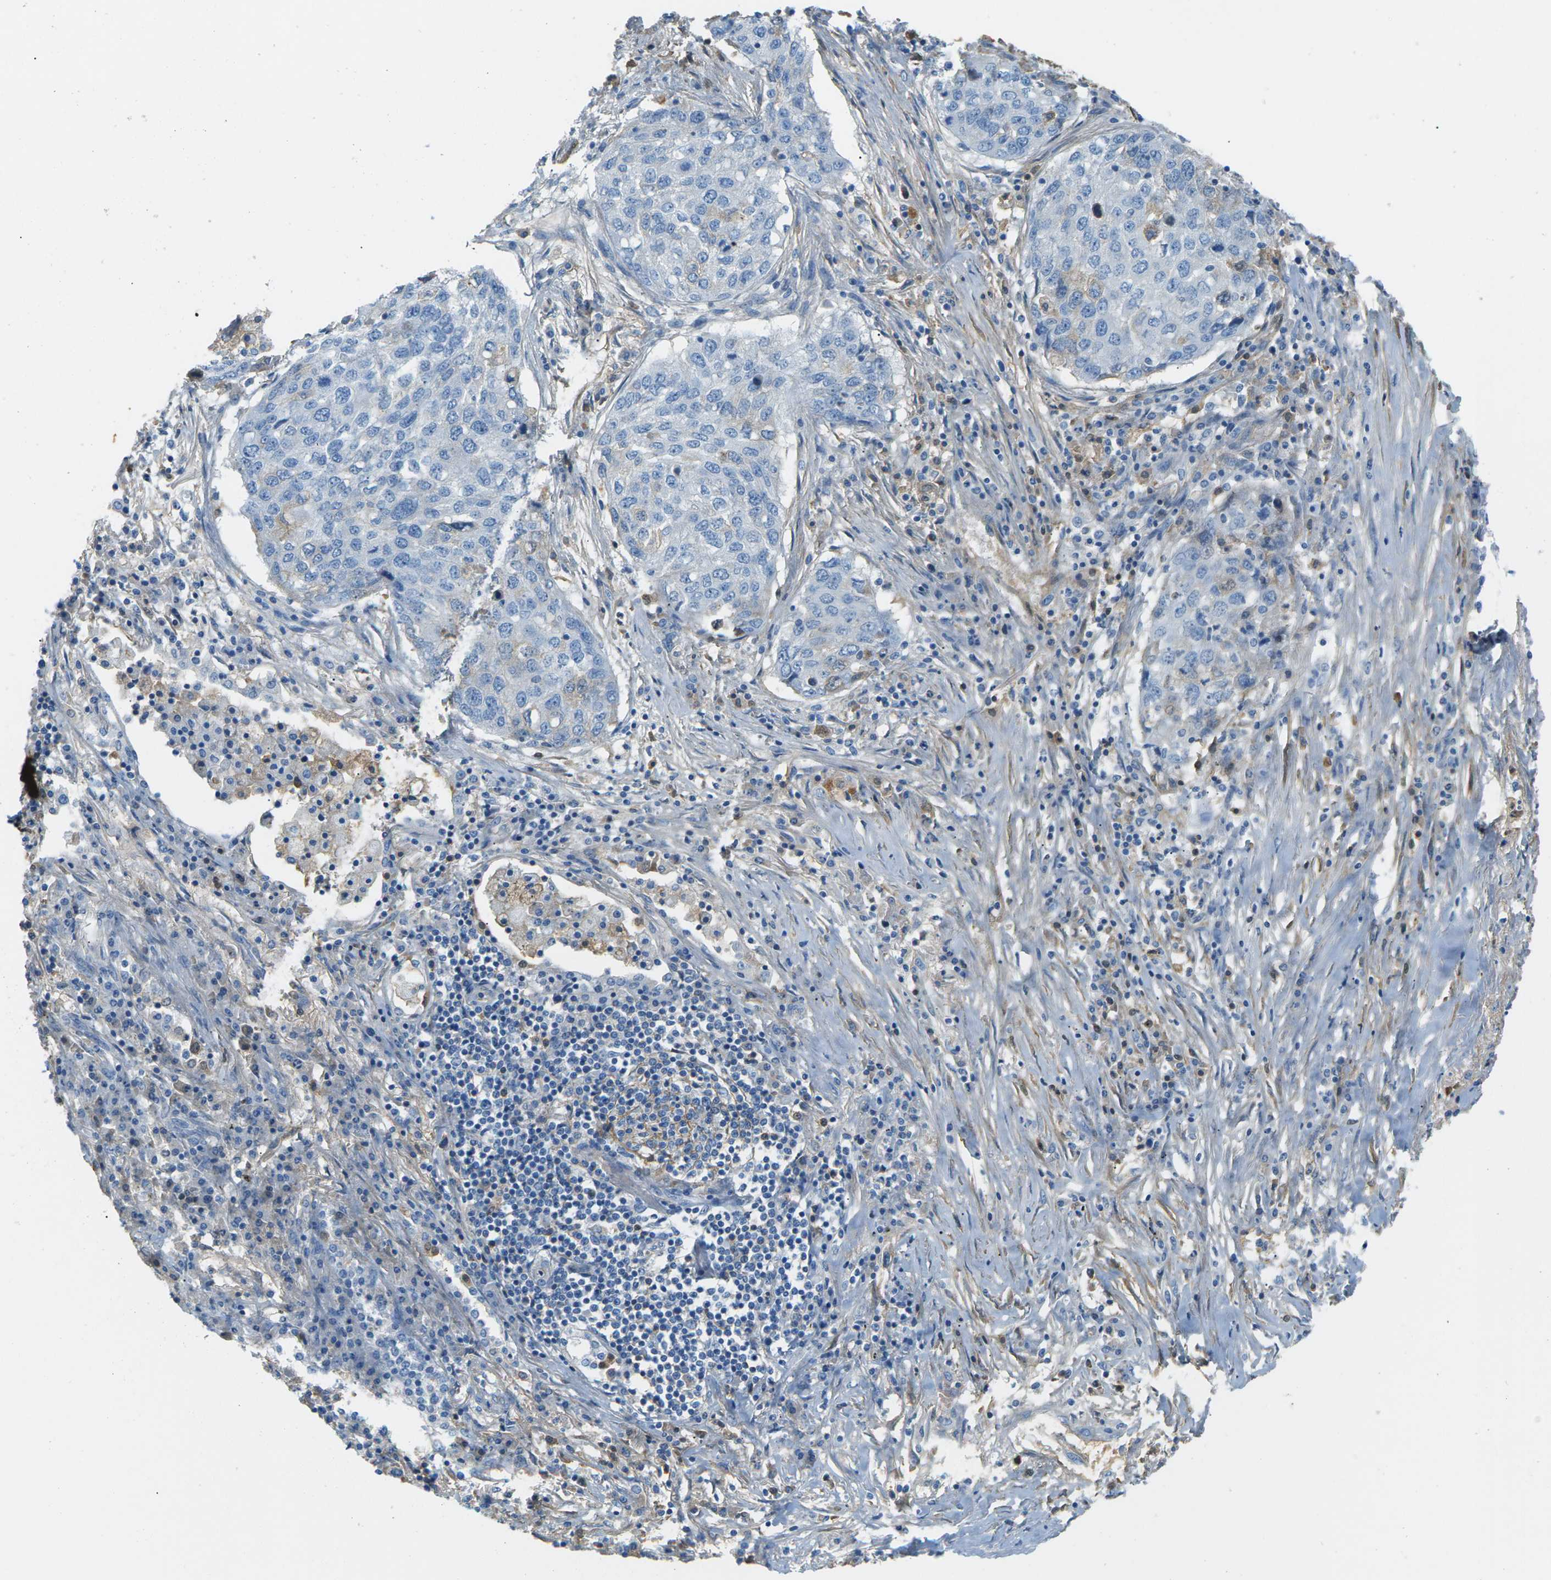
{"staining": {"intensity": "negative", "quantity": "none", "location": "none"}, "tissue": "lung cancer", "cell_type": "Tumor cells", "image_type": "cancer", "snomed": [{"axis": "morphology", "description": "Squamous cell carcinoma, NOS"}, {"axis": "topography", "description": "Lung"}], "caption": "The immunohistochemistry micrograph has no significant positivity in tumor cells of lung cancer (squamous cell carcinoma) tissue.", "gene": "CFI", "patient": {"sex": "female", "age": 63}}